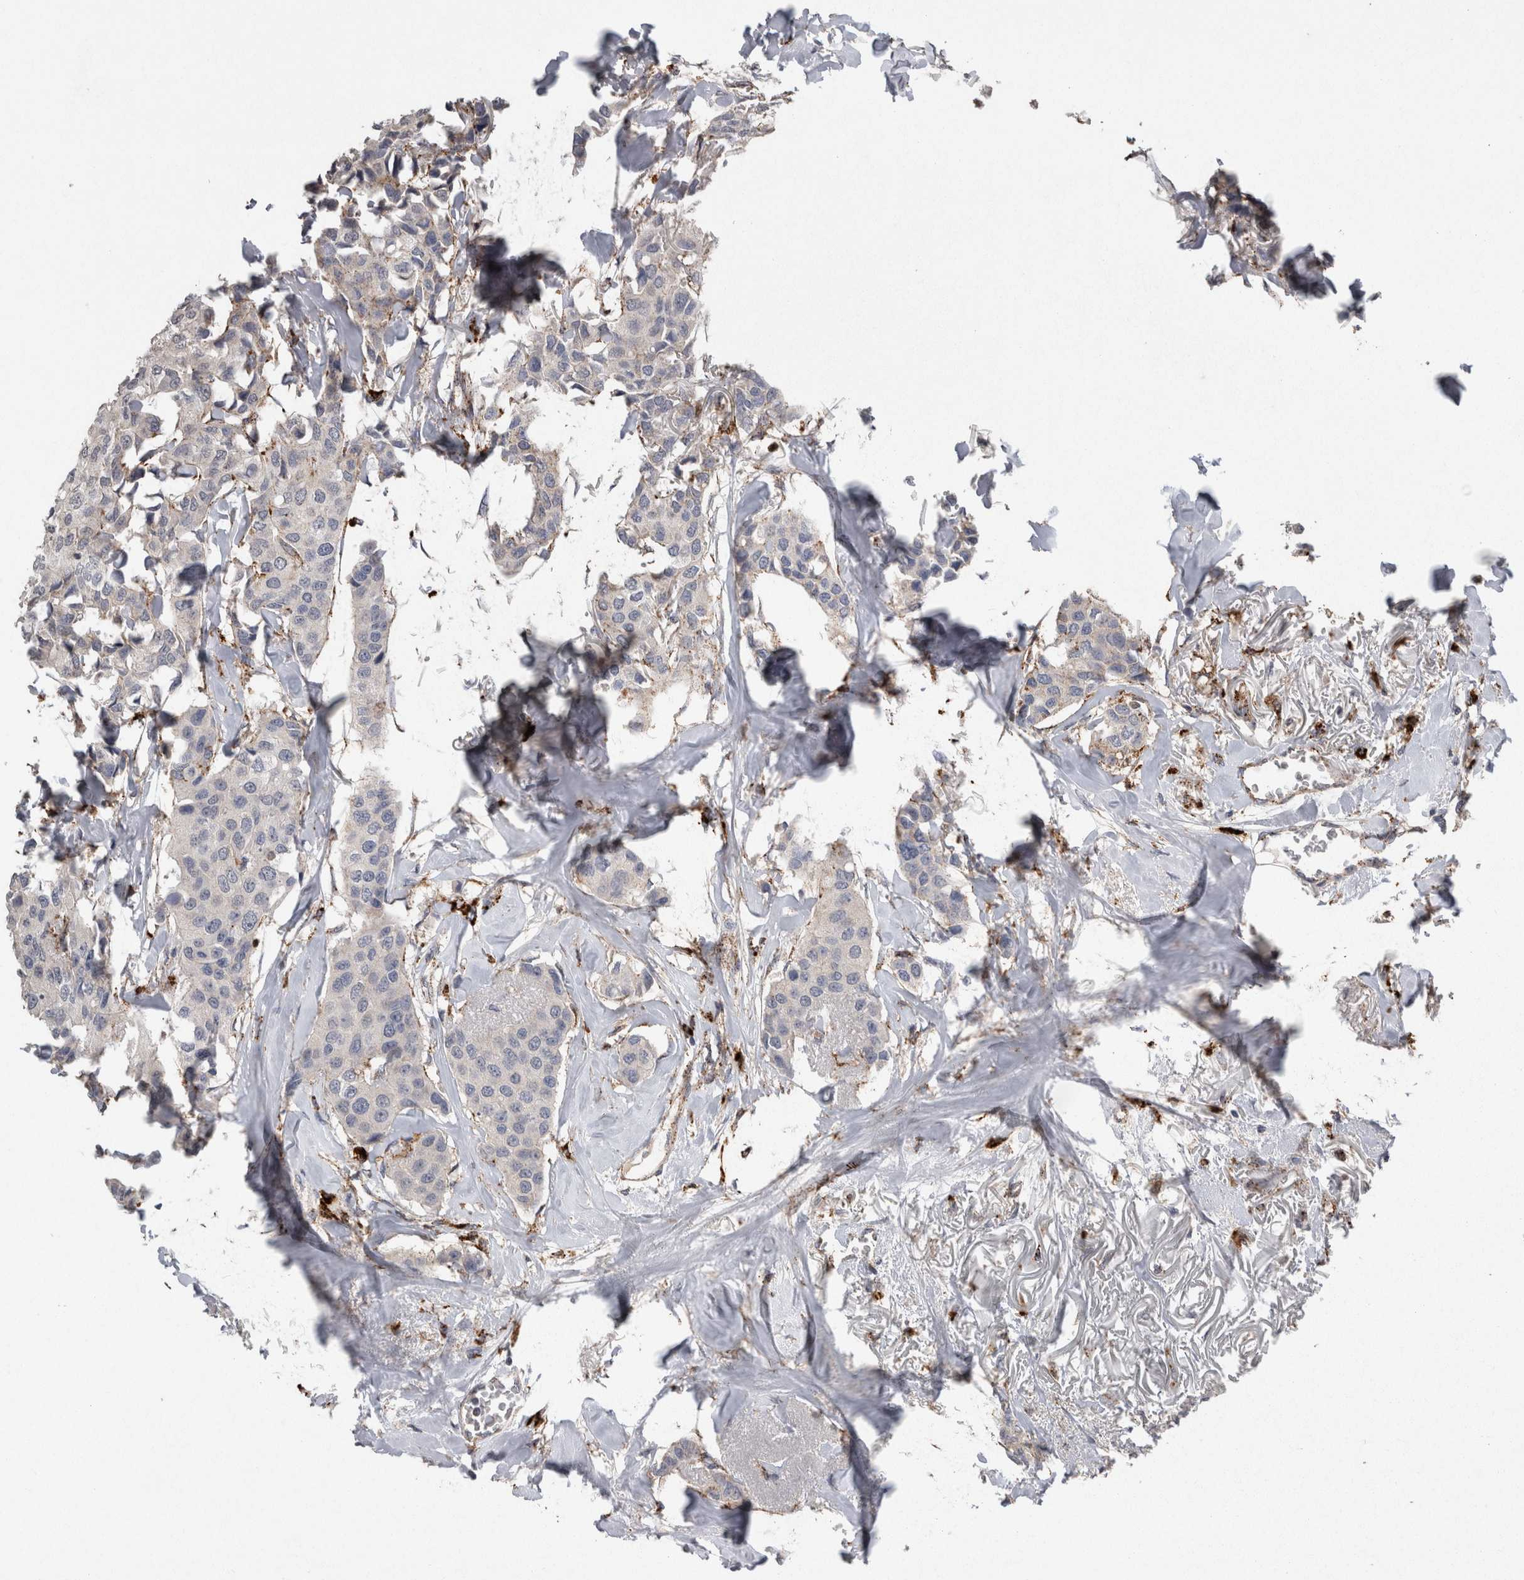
{"staining": {"intensity": "moderate", "quantity": "25%-75%", "location": "cytoplasmic/membranous"}, "tissue": "breast cancer", "cell_type": "Tumor cells", "image_type": "cancer", "snomed": [{"axis": "morphology", "description": "Duct carcinoma"}, {"axis": "topography", "description": "Breast"}], "caption": "Breast cancer stained for a protein reveals moderate cytoplasmic/membranous positivity in tumor cells.", "gene": "CTSZ", "patient": {"sex": "female", "age": 80}}